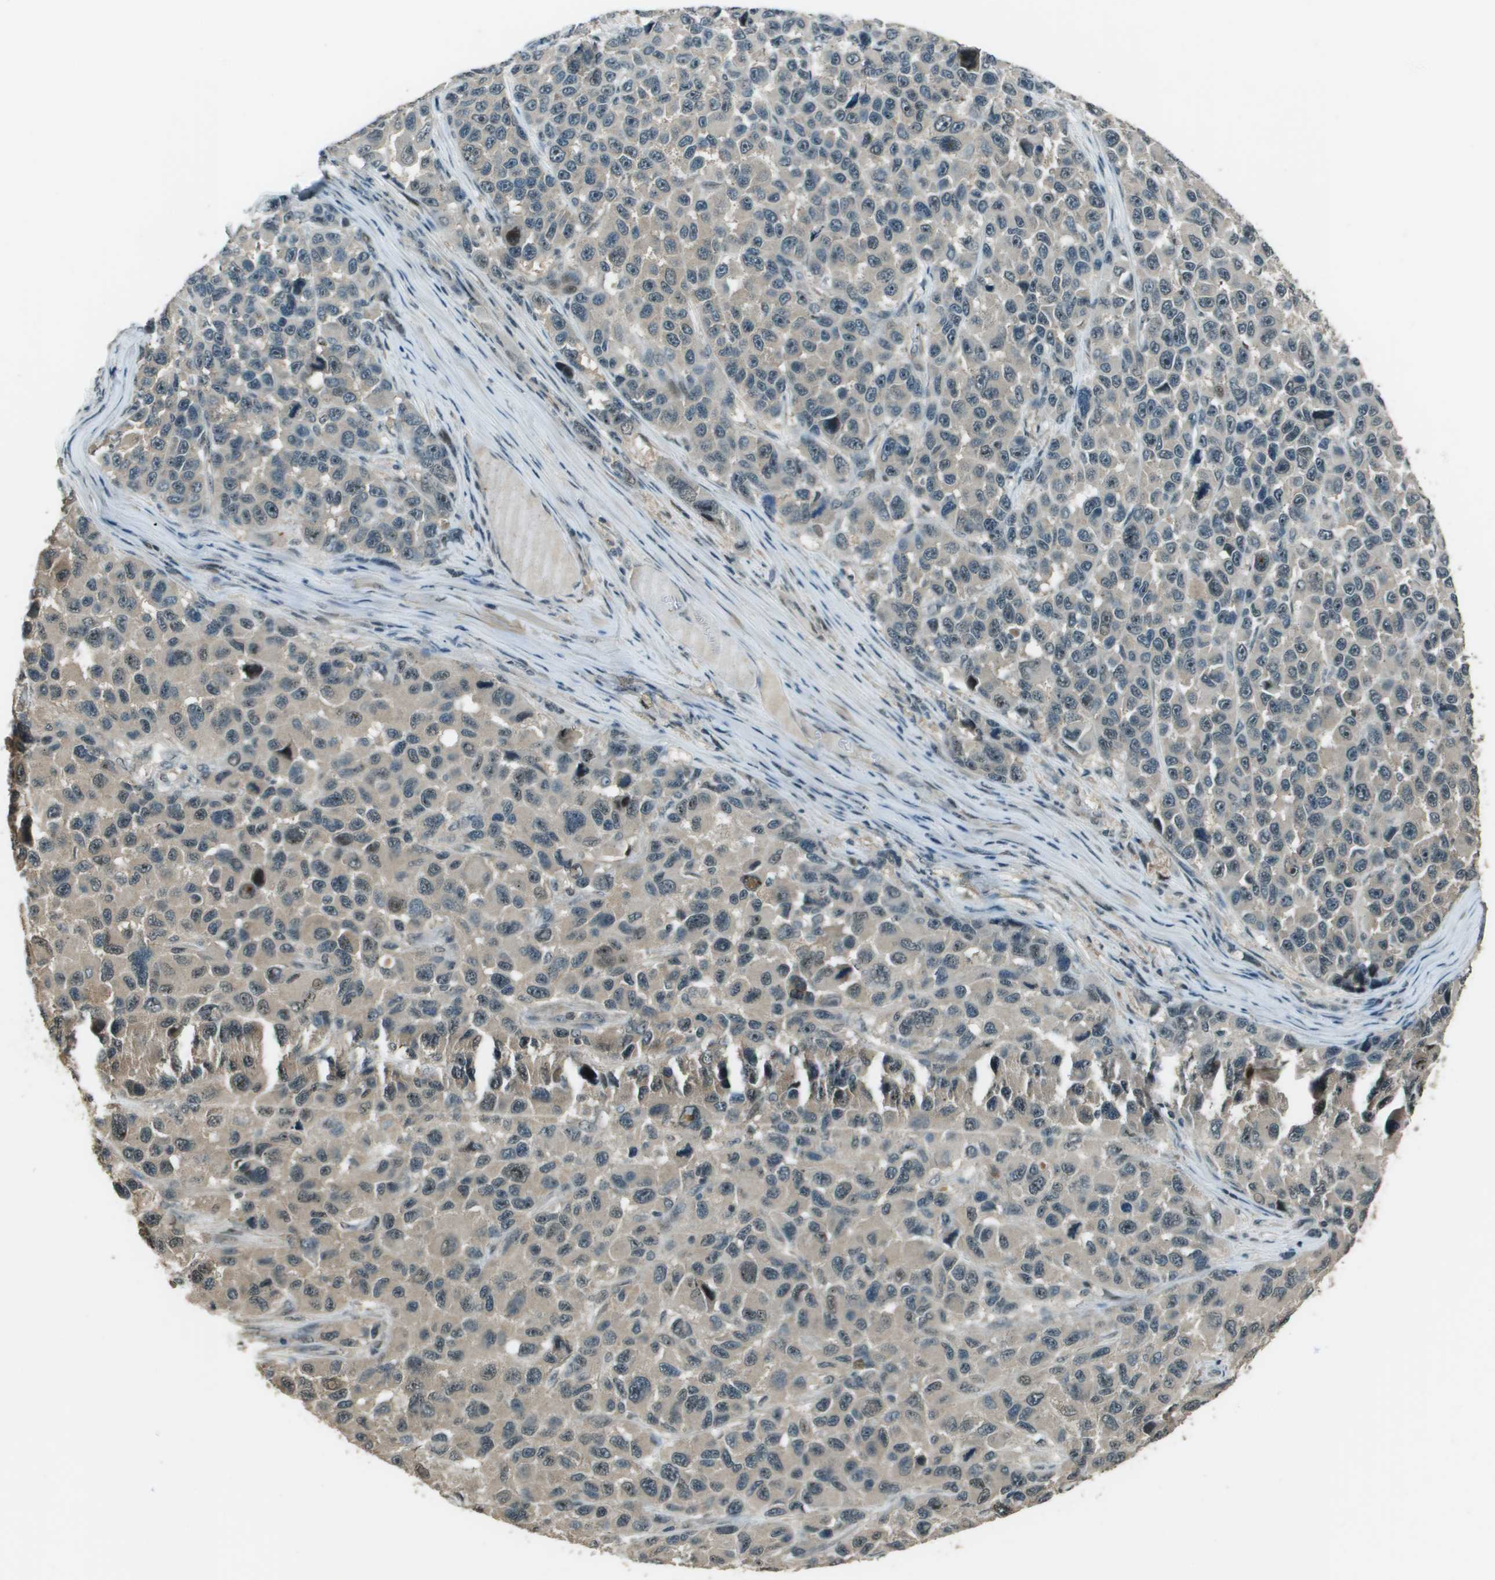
{"staining": {"intensity": "weak", "quantity": "<25%", "location": "cytoplasmic/membranous"}, "tissue": "melanoma", "cell_type": "Tumor cells", "image_type": "cancer", "snomed": [{"axis": "morphology", "description": "Malignant melanoma, NOS"}, {"axis": "topography", "description": "Skin"}], "caption": "A high-resolution photomicrograph shows immunohistochemistry staining of malignant melanoma, which shows no significant expression in tumor cells.", "gene": "SDC3", "patient": {"sex": "male", "age": 53}}